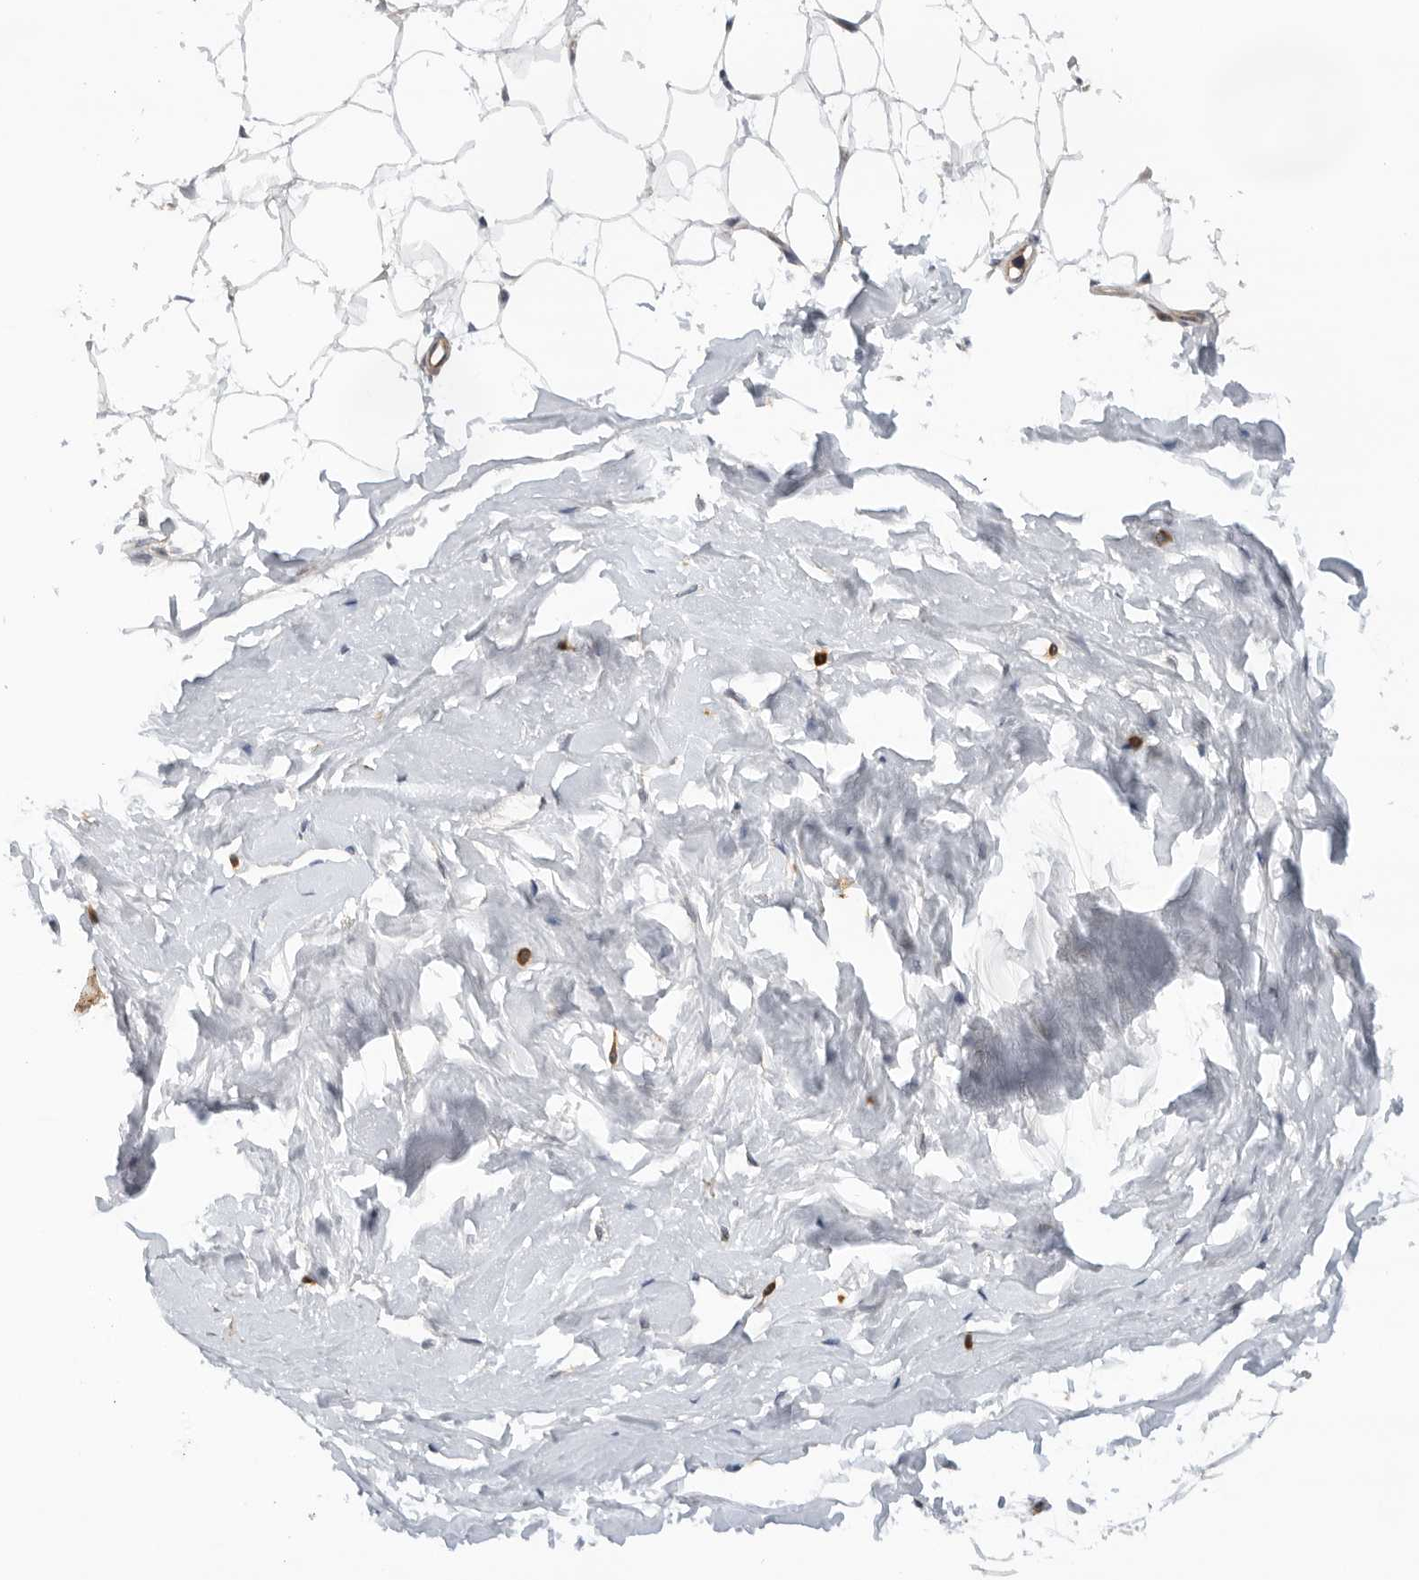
{"staining": {"intensity": "negative", "quantity": "none", "location": "none"}, "tissue": "breast", "cell_type": "Adipocytes", "image_type": "normal", "snomed": [{"axis": "morphology", "description": "Normal tissue, NOS"}, {"axis": "topography", "description": "Breast"}], "caption": "Adipocytes are negative for protein expression in unremarkable human breast. (DAB (3,3'-diaminobenzidine) immunohistochemistry with hematoxylin counter stain).", "gene": "GNE", "patient": {"sex": "female", "age": 23}}